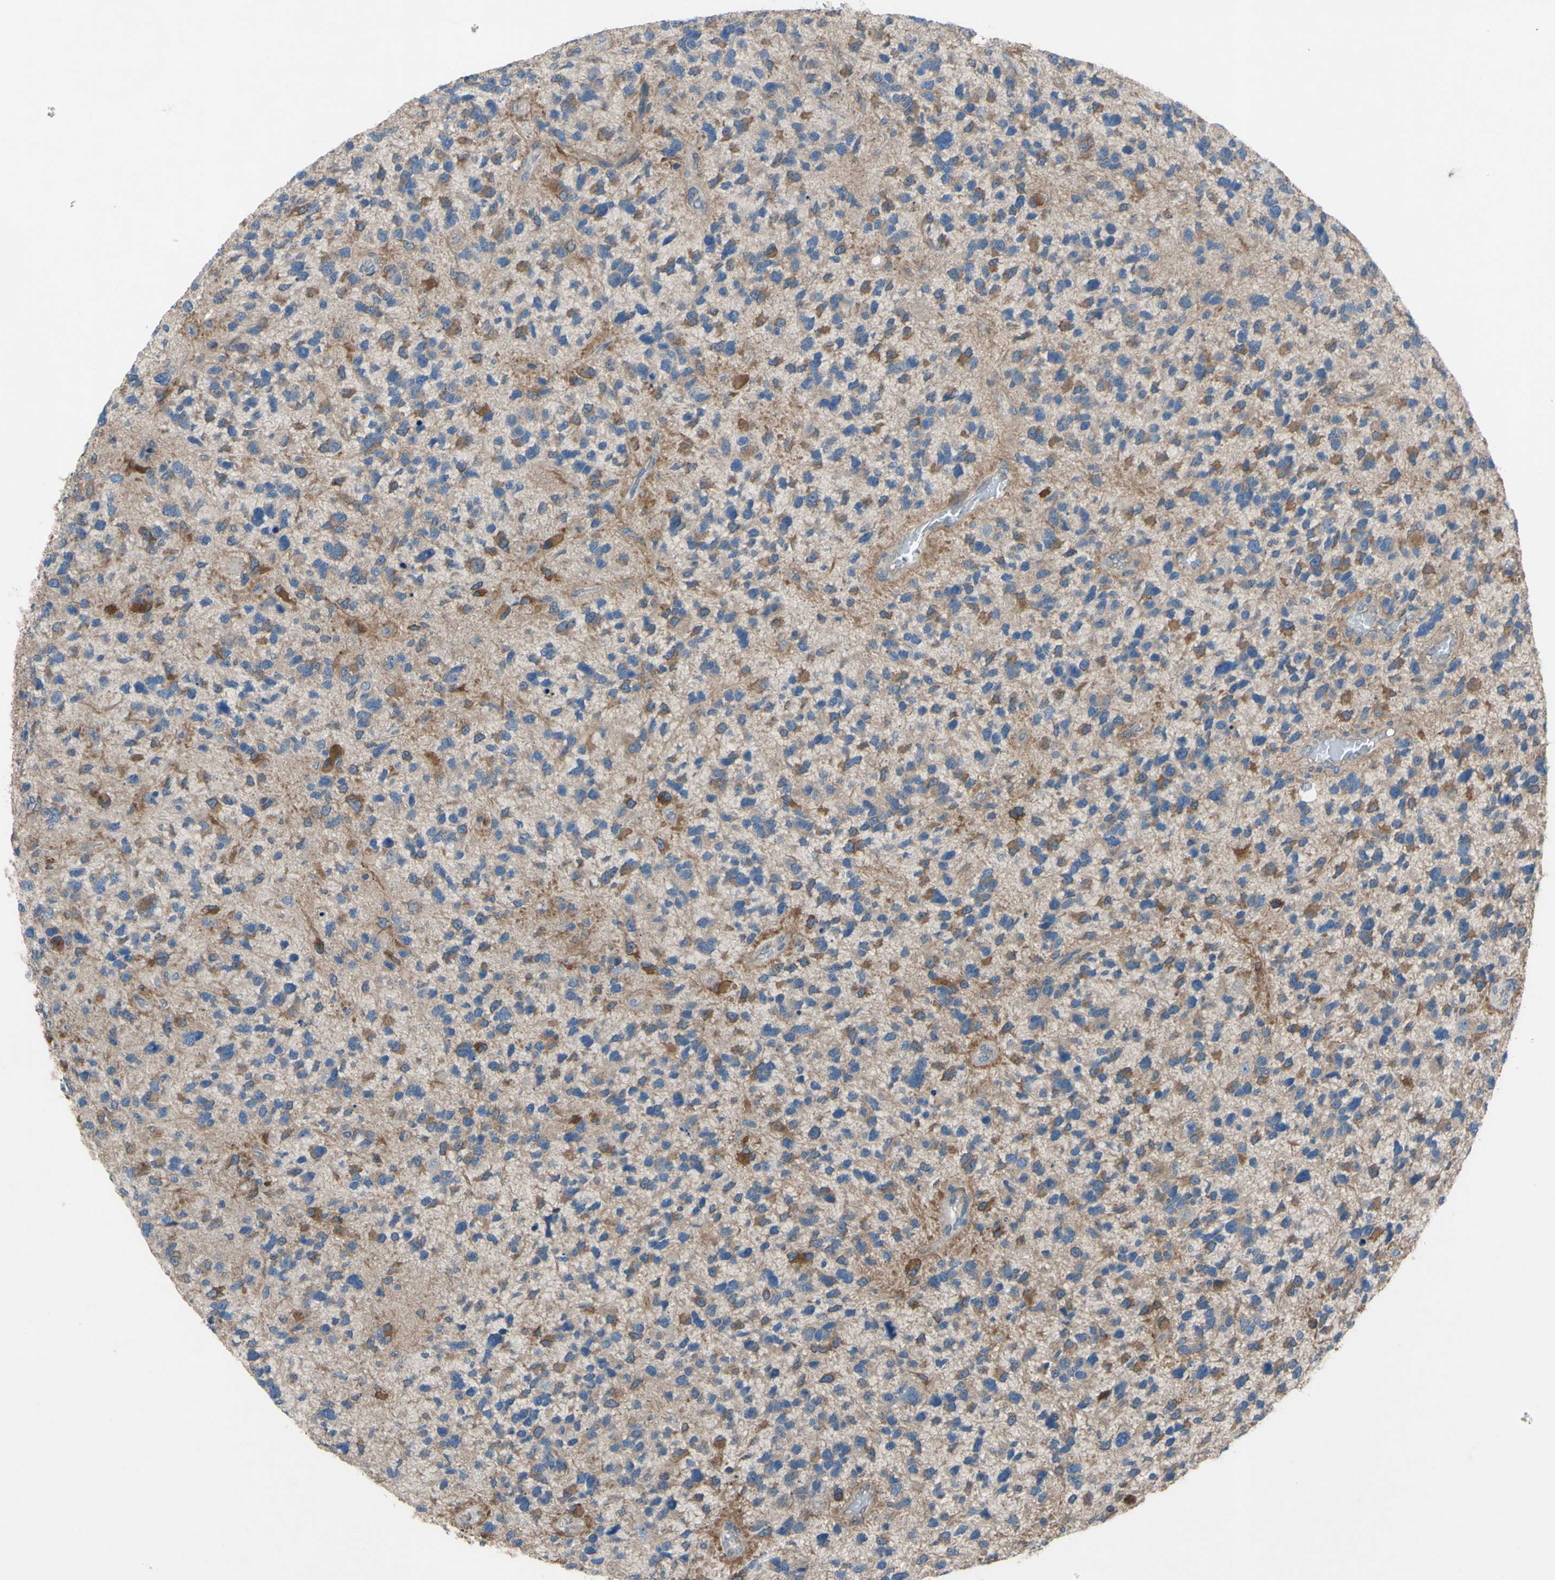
{"staining": {"intensity": "moderate", "quantity": "25%-75%", "location": "cytoplasmic/membranous"}, "tissue": "glioma", "cell_type": "Tumor cells", "image_type": "cancer", "snomed": [{"axis": "morphology", "description": "Glioma, malignant, High grade"}, {"axis": "topography", "description": "Brain"}], "caption": "Immunohistochemistry (IHC) staining of glioma, which displays medium levels of moderate cytoplasmic/membranous staining in approximately 25%-75% of tumor cells indicating moderate cytoplasmic/membranous protein positivity. The staining was performed using DAB (3,3'-diaminobenzidine) (brown) for protein detection and nuclei were counterstained in hematoxylin (blue).", "gene": "GRAMD2B", "patient": {"sex": "female", "age": 58}}